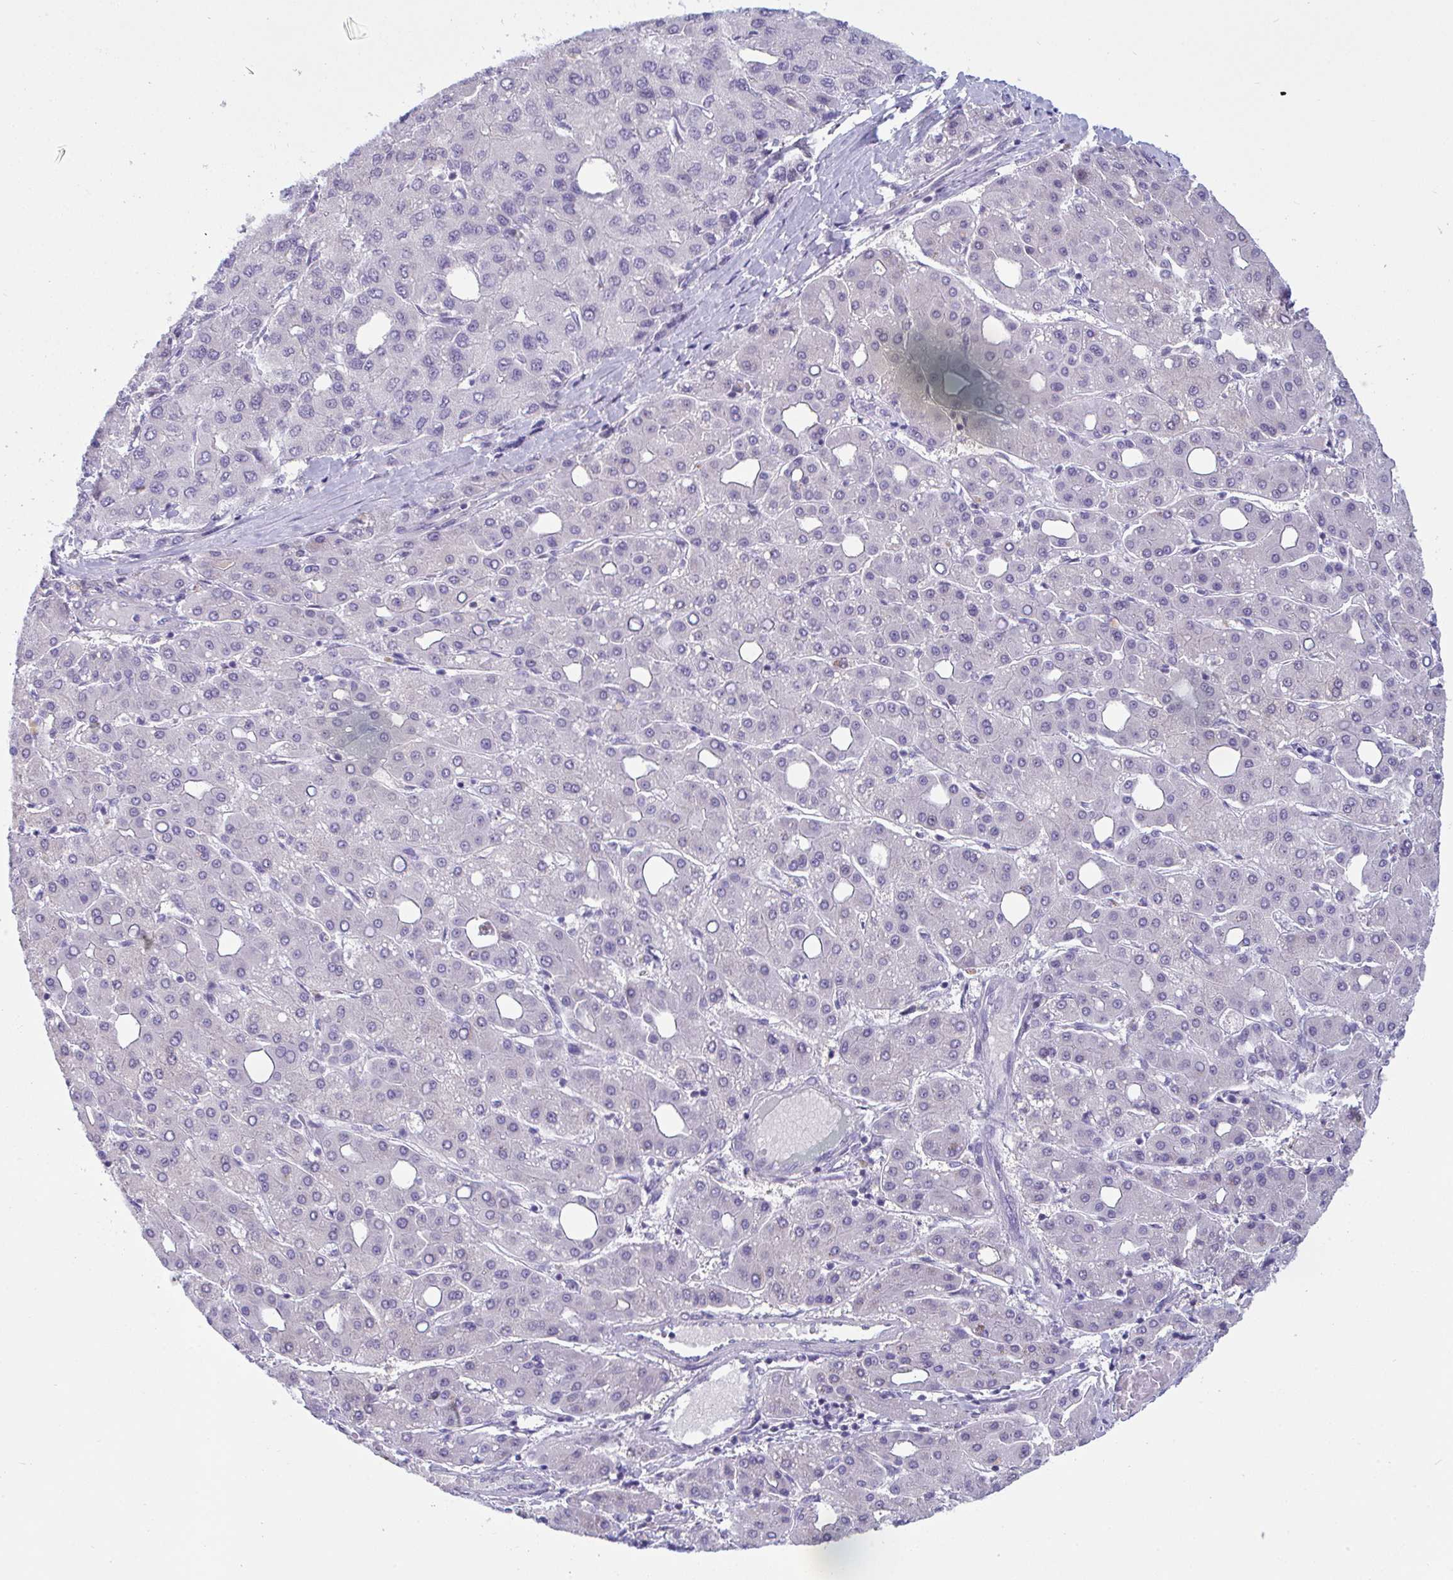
{"staining": {"intensity": "negative", "quantity": "none", "location": "none"}, "tissue": "liver cancer", "cell_type": "Tumor cells", "image_type": "cancer", "snomed": [{"axis": "morphology", "description": "Carcinoma, Hepatocellular, NOS"}, {"axis": "topography", "description": "Liver"}], "caption": "This is a image of IHC staining of hepatocellular carcinoma (liver), which shows no positivity in tumor cells.", "gene": "USP35", "patient": {"sex": "male", "age": 65}}